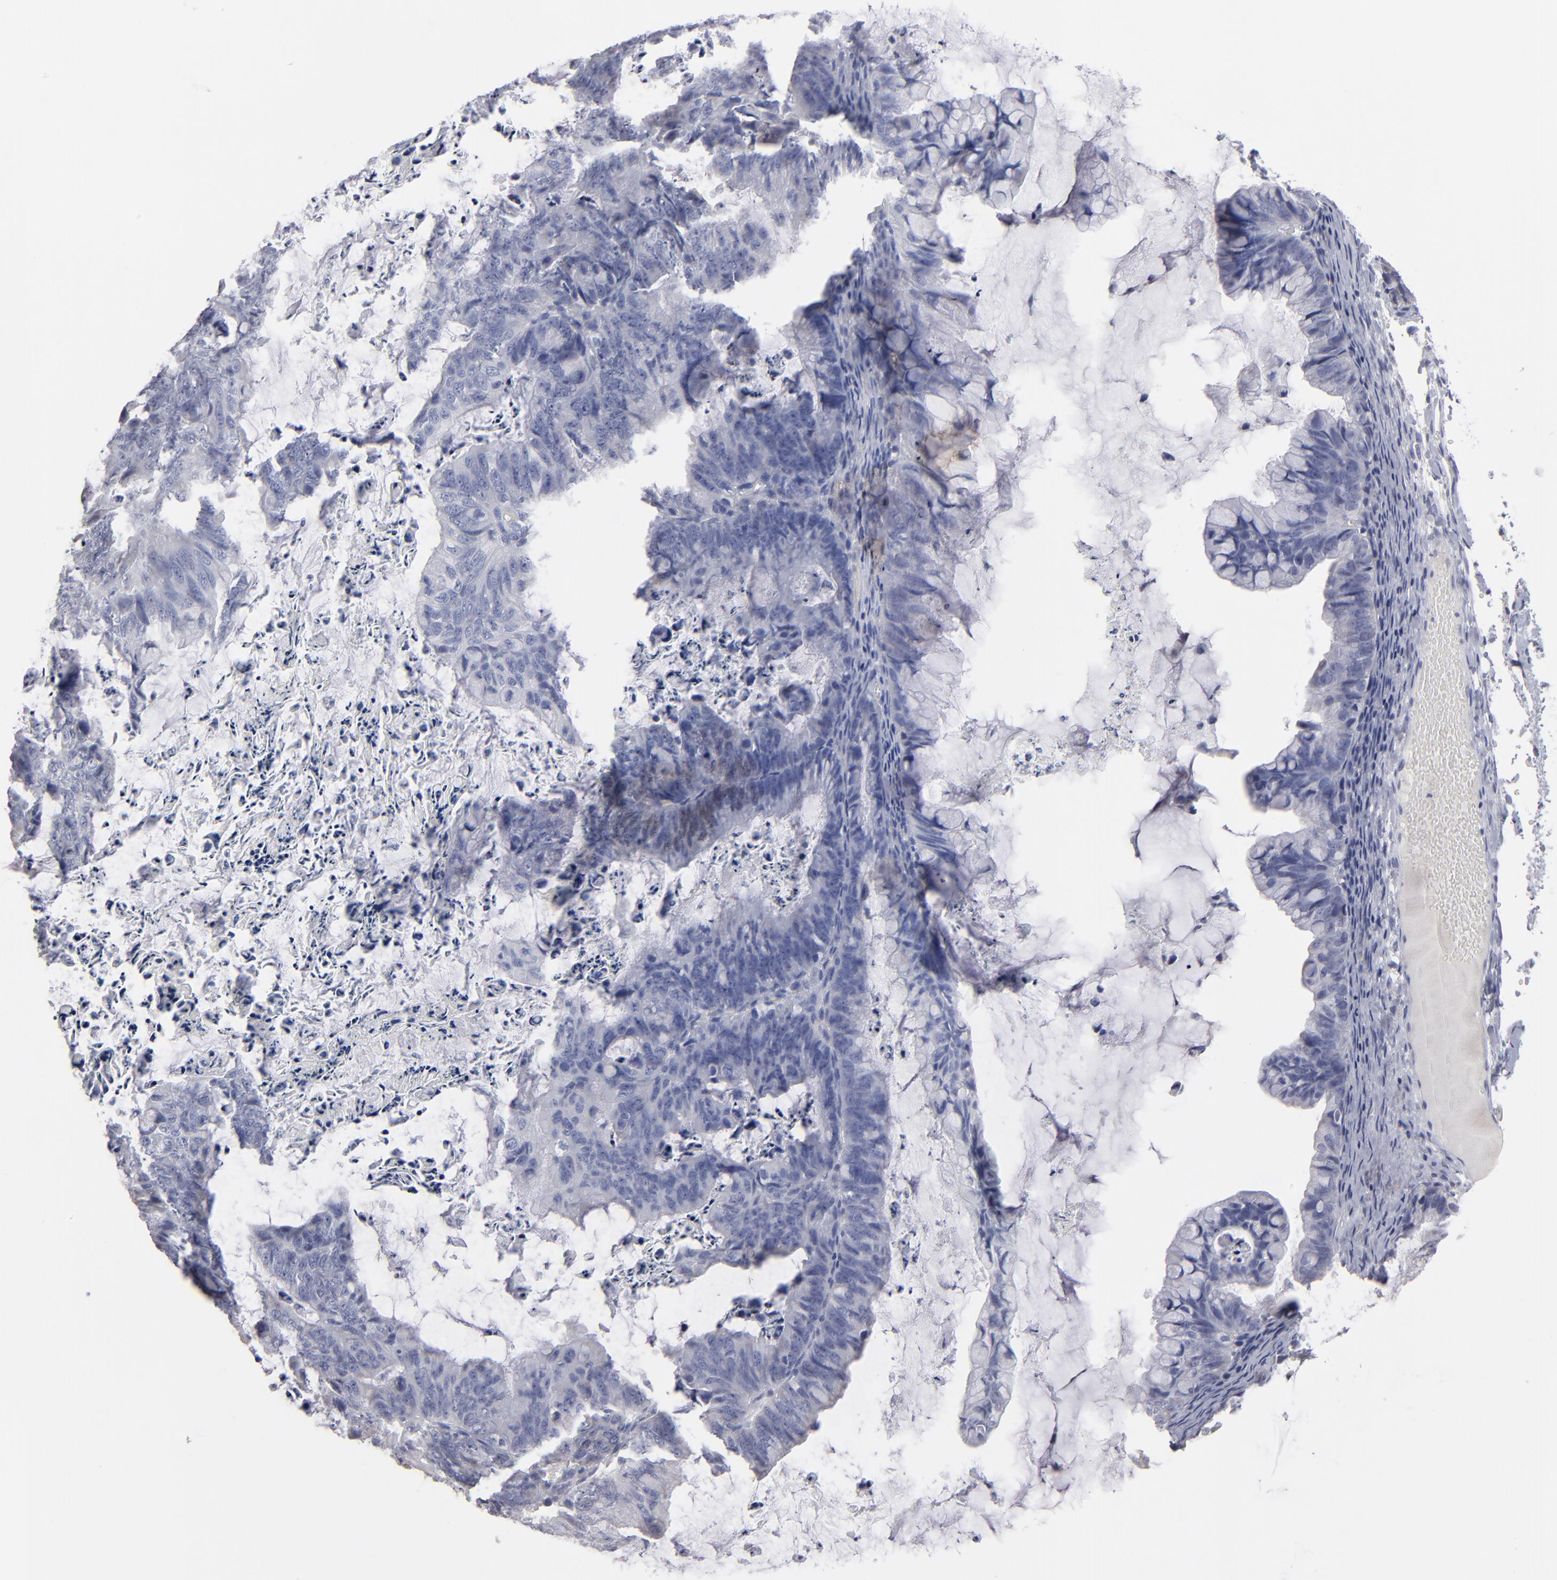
{"staining": {"intensity": "negative", "quantity": "none", "location": "none"}, "tissue": "ovarian cancer", "cell_type": "Tumor cells", "image_type": "cancer", "snomed": [{"axis": "morphology", "description": "Cystadenocarcinoma, mucinous, NOS"}, {"axis": "topography", "description": "Ovary"}], "caption": "Tumor cells show no significant protein staining in ovarian cancer (mucinous cystadenocarcinoma).", "gene": "RPH3A", "patient": {"sex": "female", "age": 36}}